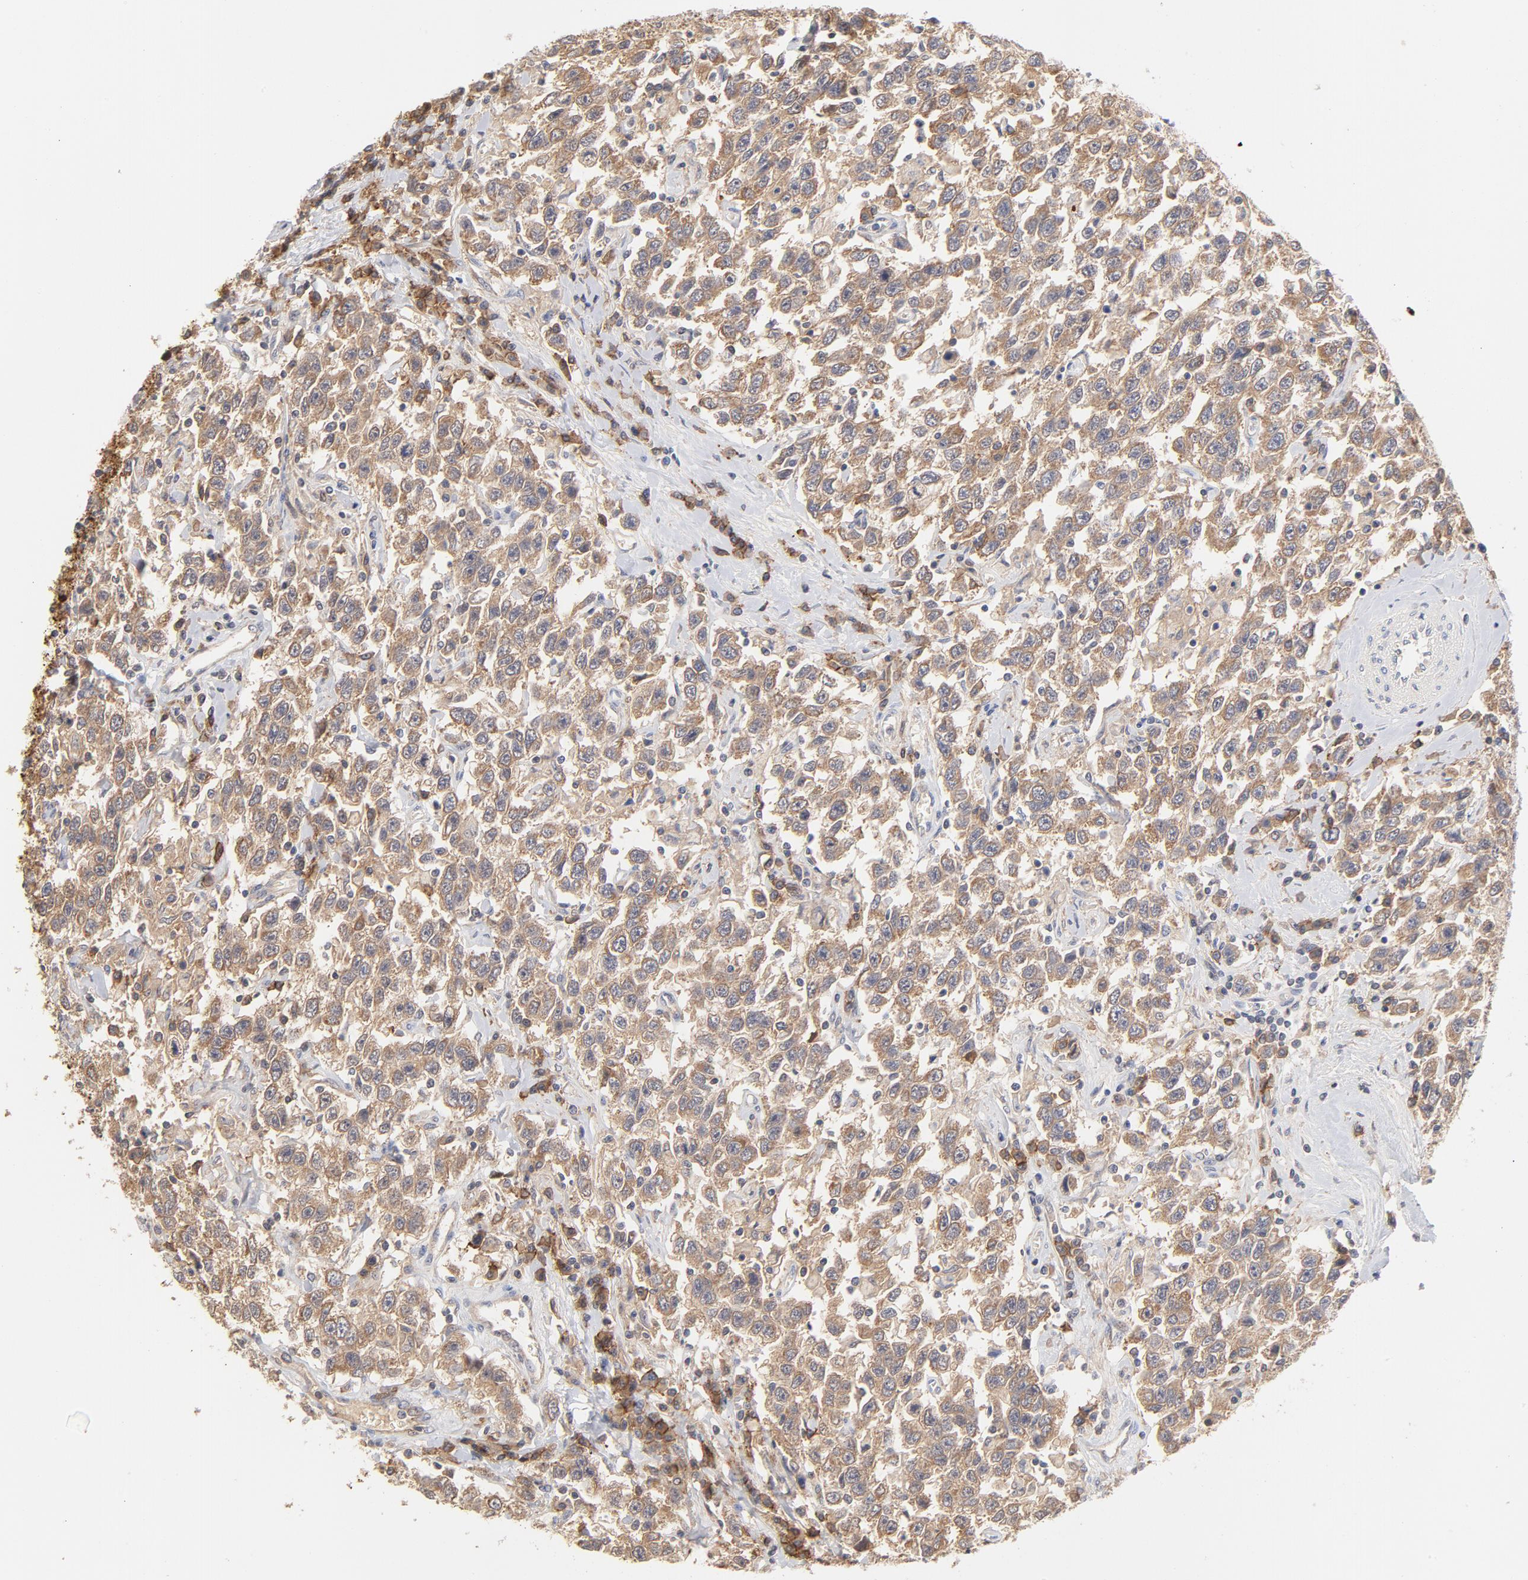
{"staining": {"intensity": "weak", "quantity": ">75%", "location": "cytoplasmic/membranous"}, "tissue": "testis cancer", "cell_type": "Tumor cells", "image_type": "cancer", "snomed": [{"axis": "morphology", "description": "Seminoma, NOS"}, {"axis": "topography", "description": "Testis"}], "caption": "Testis seminoma was stained to show a protein in brown. There is low levels of weak cytoplasmic/membranous expression in about >75% of tumor cells.", "gene": "SETD3", "patient": {"sex": "male", "age": 41}}